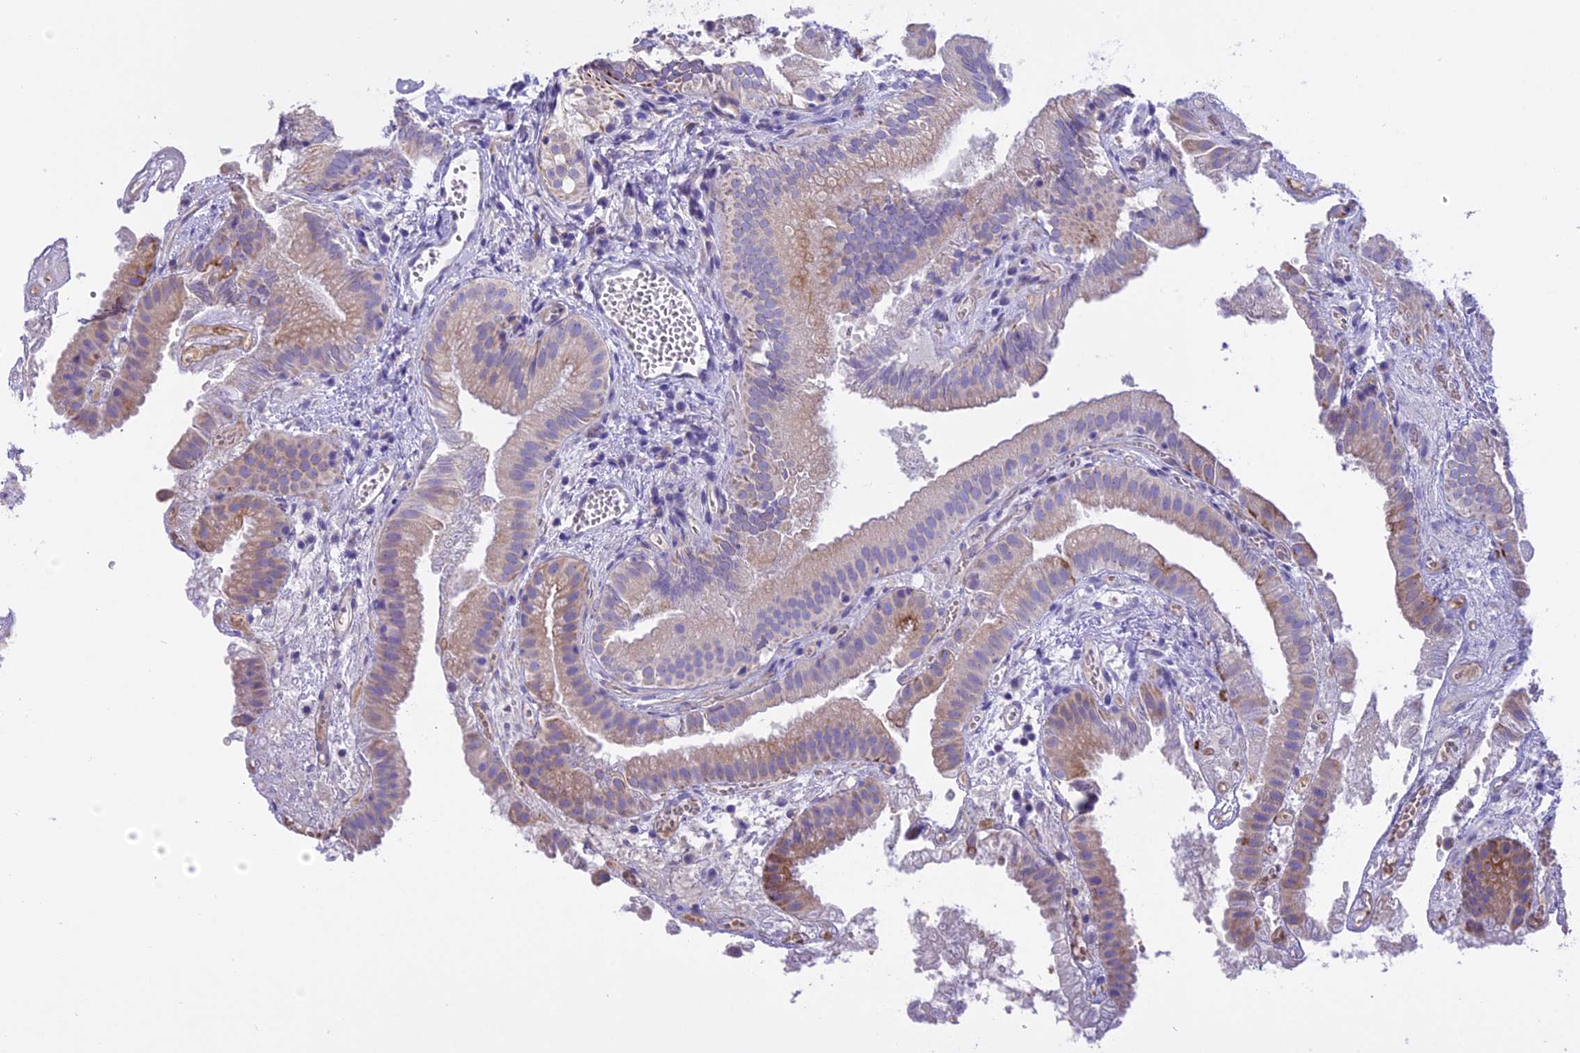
{"staining": {"intensity": "weak", "quantity": "25%-75%", "location": "cytoplasmic/membranous"}, "tissue": "gallbladder", "cell_type": "Glandular cells", "image_type": "normal", "snomed": [{"axis": "morphology", "description": "Normal tissue, NOS"}, {"axis": "topography", "description": "Gallbladder"}], "caption": "Approximately 25%-75% of glandular cells in unremarkable human gallbladder demonstrate weak cytoplasmic/membranous protein expression as visualized by brown immunohistochemical staining.", "gene": "NOD2", "patient": {"sex": "female", "age": 30}}